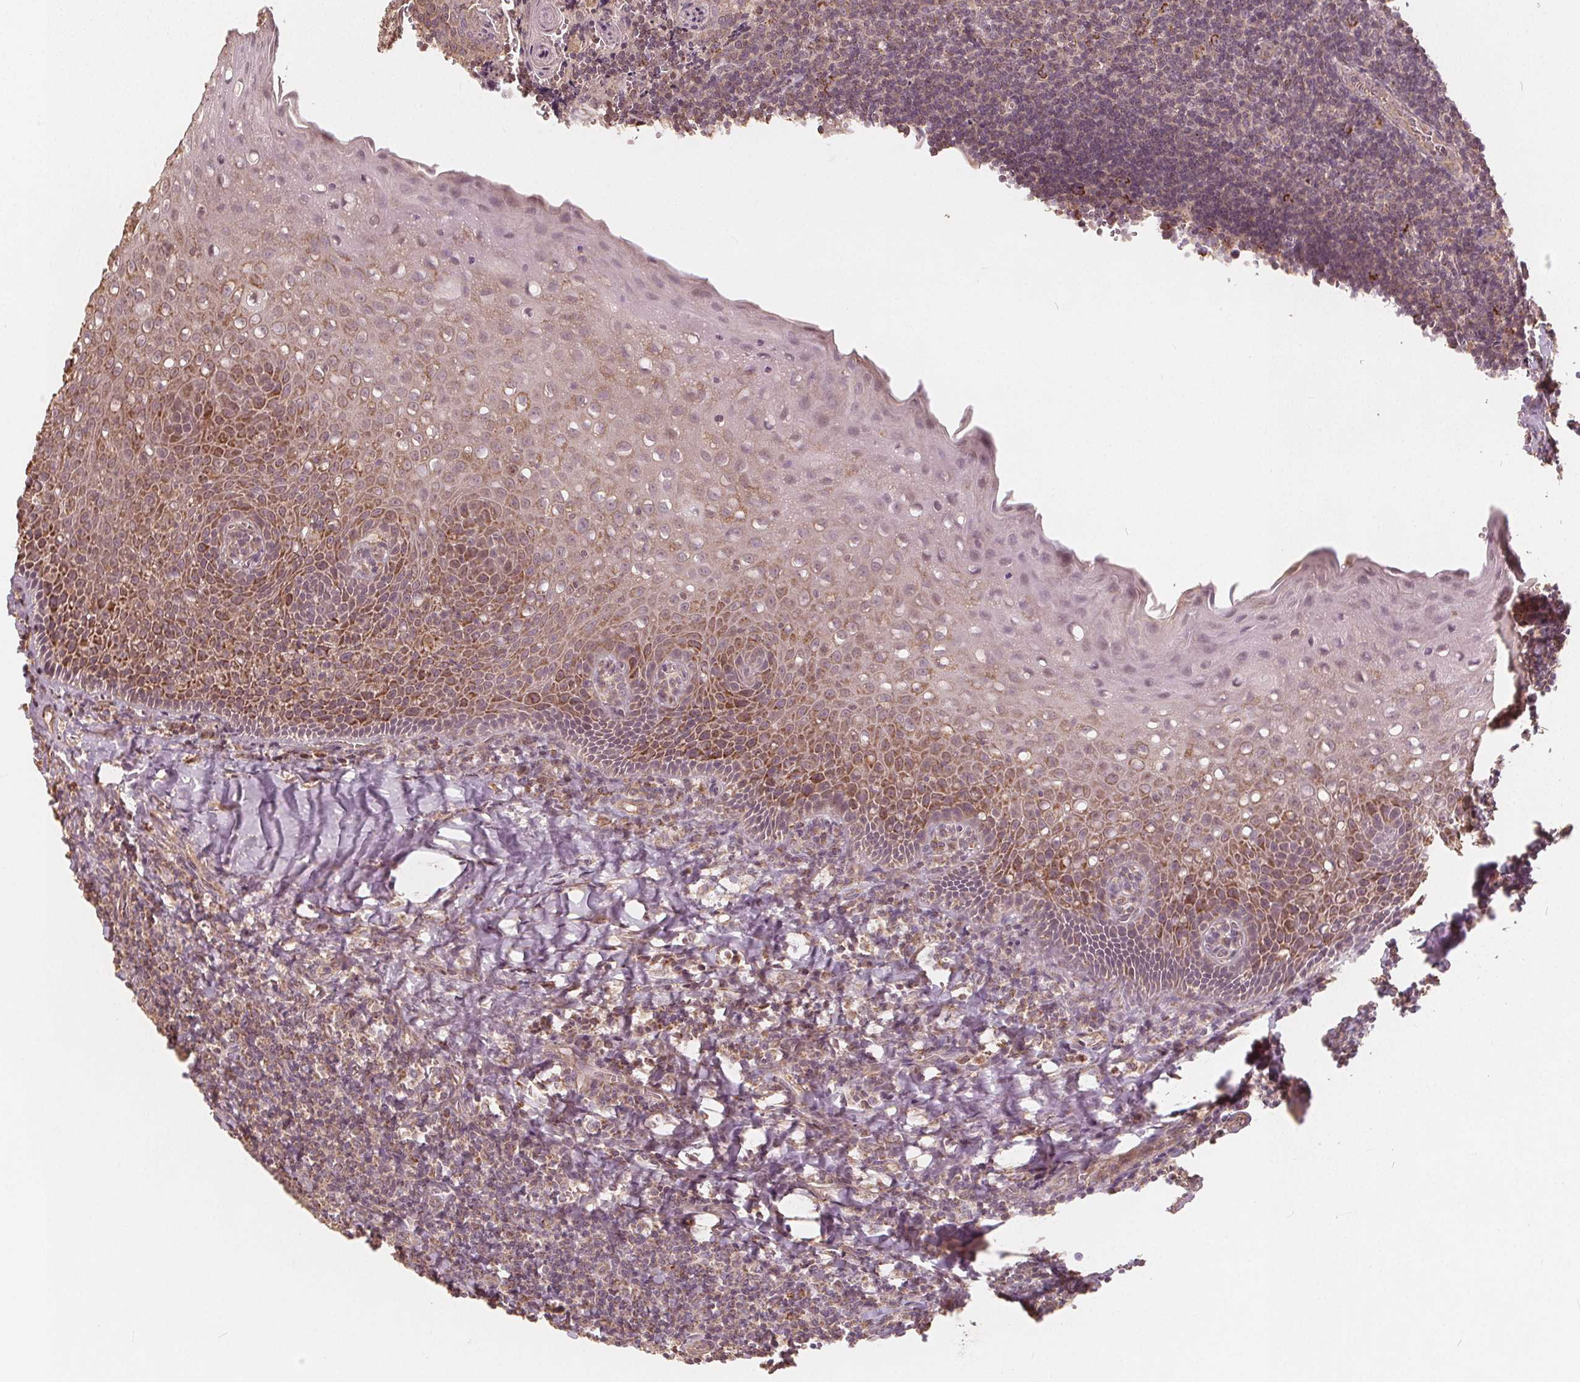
{"staining": {"intensity": "moderate", "quantity": ">75%", "location": "cytoplasmic/membranous"}, "tissue": "tonsil", "cell_type": "Germinal center cells", "image_type": "normal", "snomed": [{"axis": "morphology", "description": "Normal tissue, NOS"}, {"axis": "morphology", "description": "Inflammation, NOS"}, {"axis": "topography", "description": "Tonsil"}], "caption": "Immunohistochemistry (IHC) image of normal tonsil: human tonsil stained using immunohistochemistry demonstrates medium levels of moderate protein expression localized specifically in the cytoplasmic/membranous of germinal center cells, appearing as a cytoplasmic/membranous brown color.", "gene": "PEX26", "patient": {"sex": "female", "age": 31}}